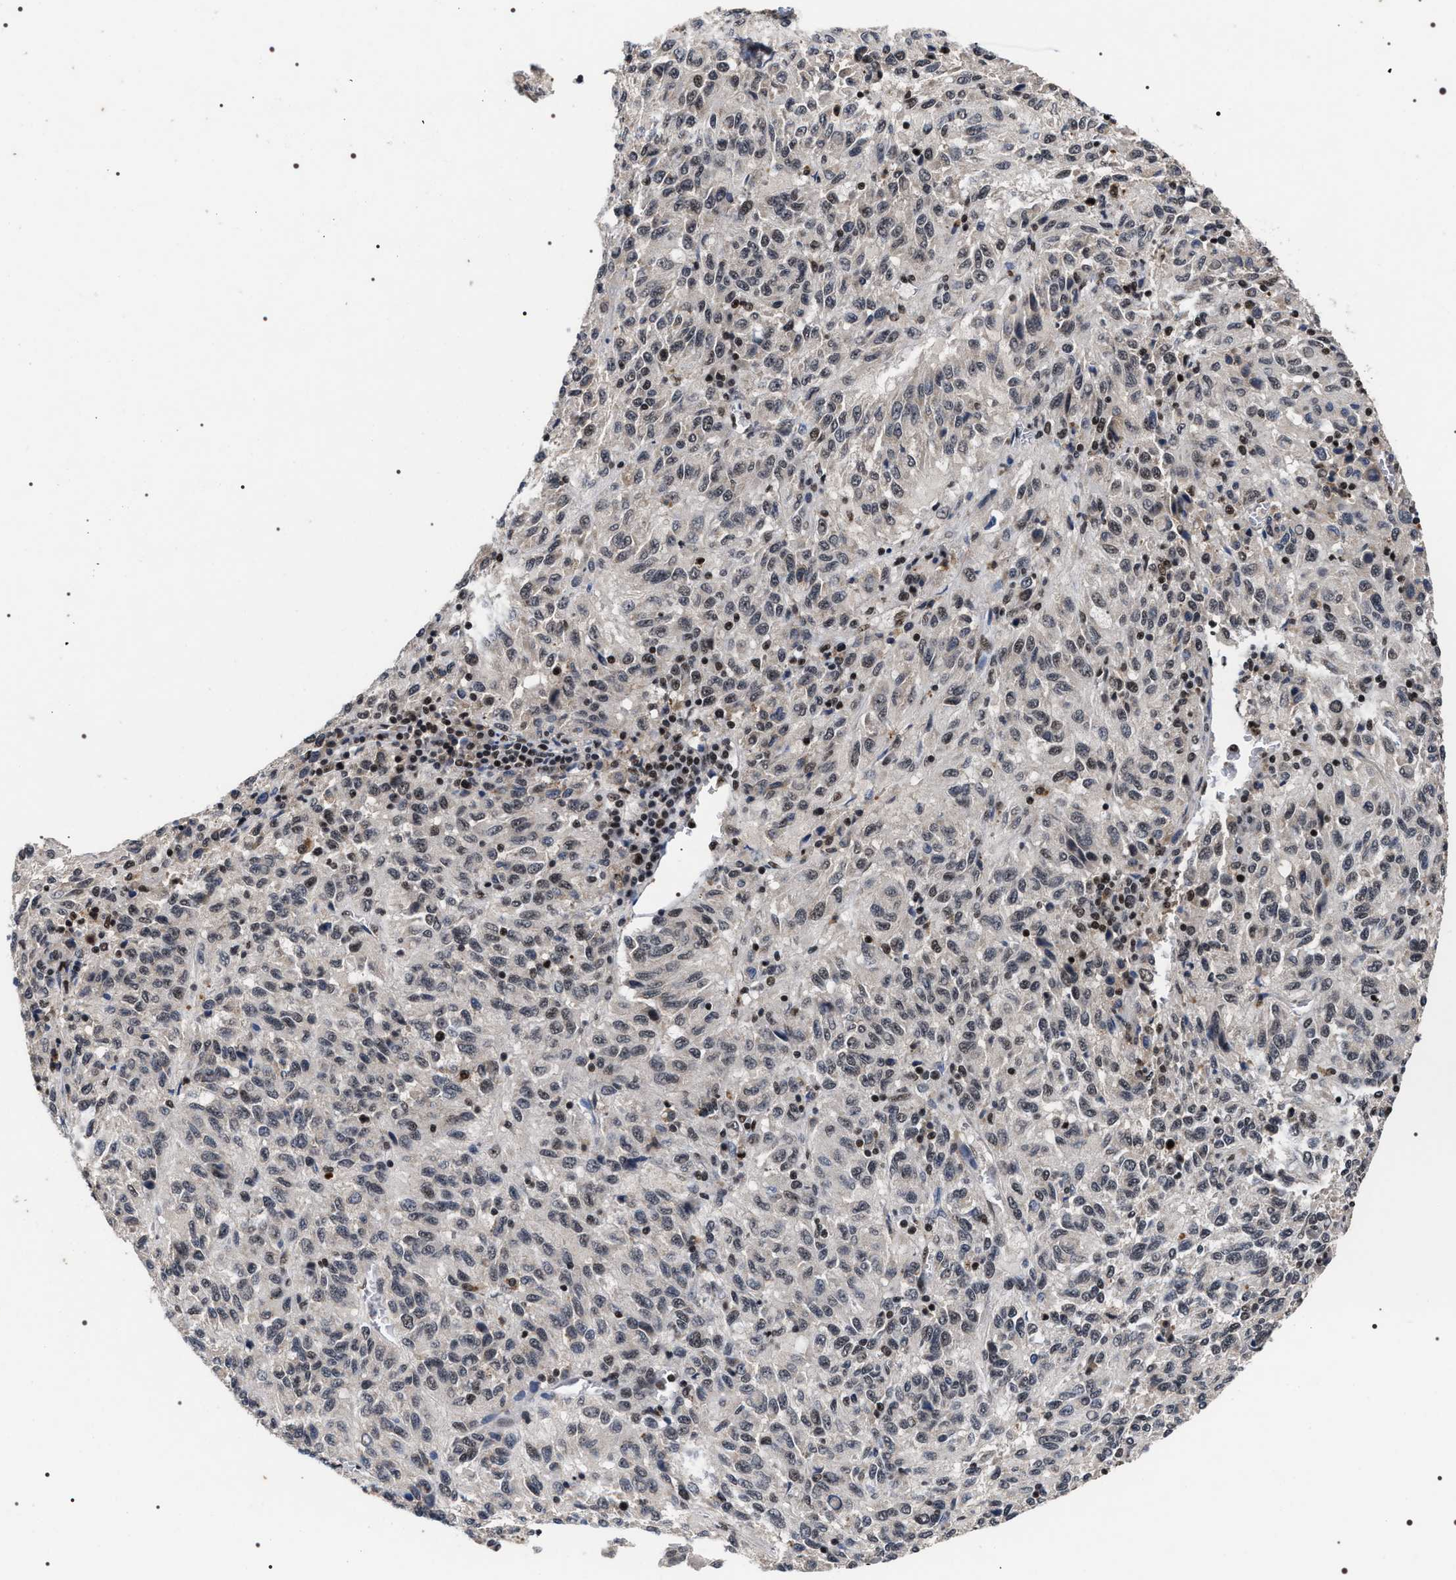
{"staining": {"intensity": "weak", "quantity": "<25%", "location": "nuclear"}, "tissue": "melanoma", "cell_type": "Tumor cells", "image_type": "cancer", "snomed": [{"axis": "morphology", "description": "Malignant melanoma, Metastatic site"}, {"axis": "topography", "description": "Lung"}], "caption": "The image demonstrates no staining of tumor cells in malignant melanoma (metastatic site). (DAB immunohistochemistry with hematoxylin counter stain).", "gene": "RRP1B", "patient": {"sex": "male", "age": 64}}